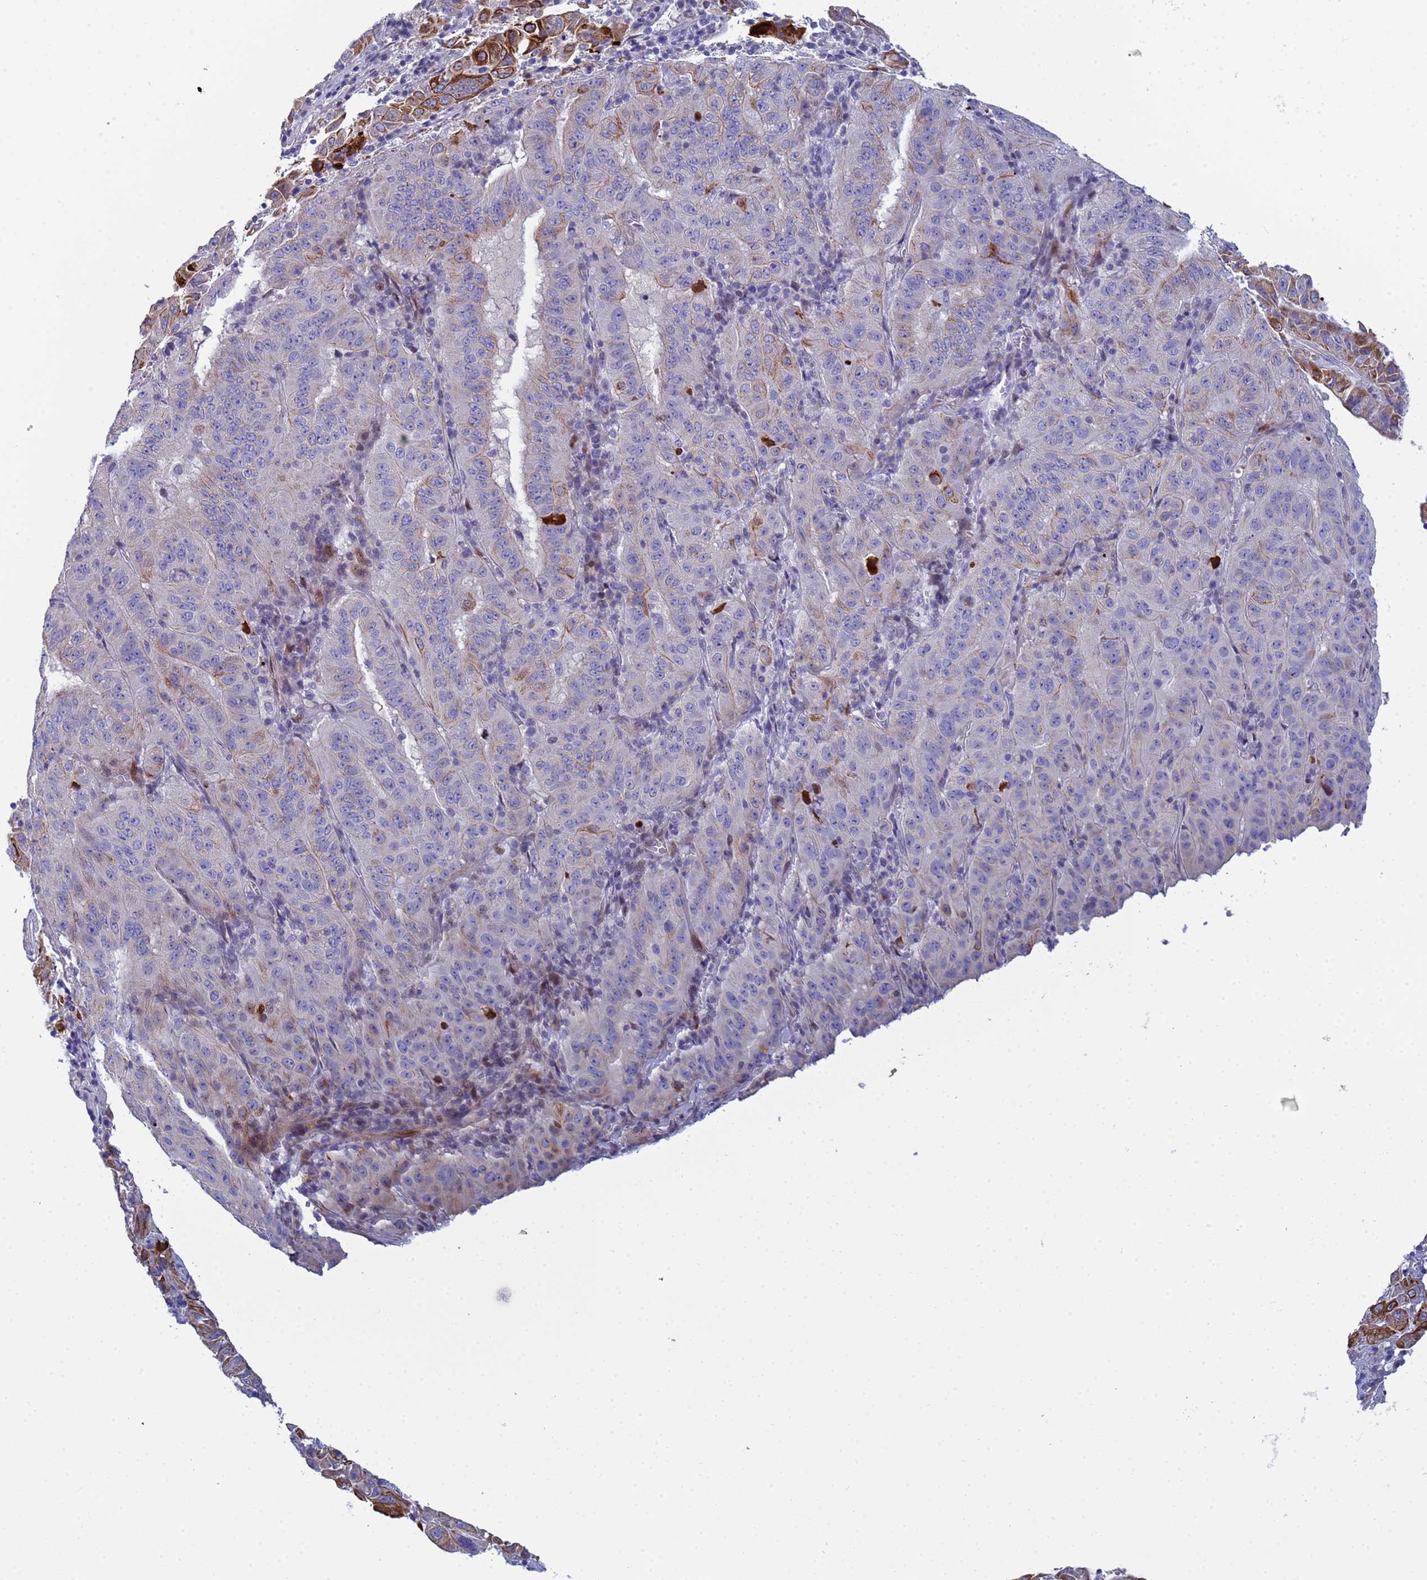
{"staining": {"intensity": "strong", "quantity": "<25%", "location": "cytoplasmic/membranous"}, "tissue": "pancreatic cancer", "cell_type": "Tumor cells", "image_type": "cancer", "snomed": [{"axis": "morphology", "description": "Adenocarcinoma, NOS"}, {"axis": "topography", "description": "Pancreas"}], "caption": "Strong cytoplasmic/membranous positivity for a protein is identified in approximately <25% of tumor cells of adenocarcinoma (pancreatic) using immunohistochemistry (IHC).", "gene": "PPP6R1", "patient": {"sex": "male", "age": 63}}